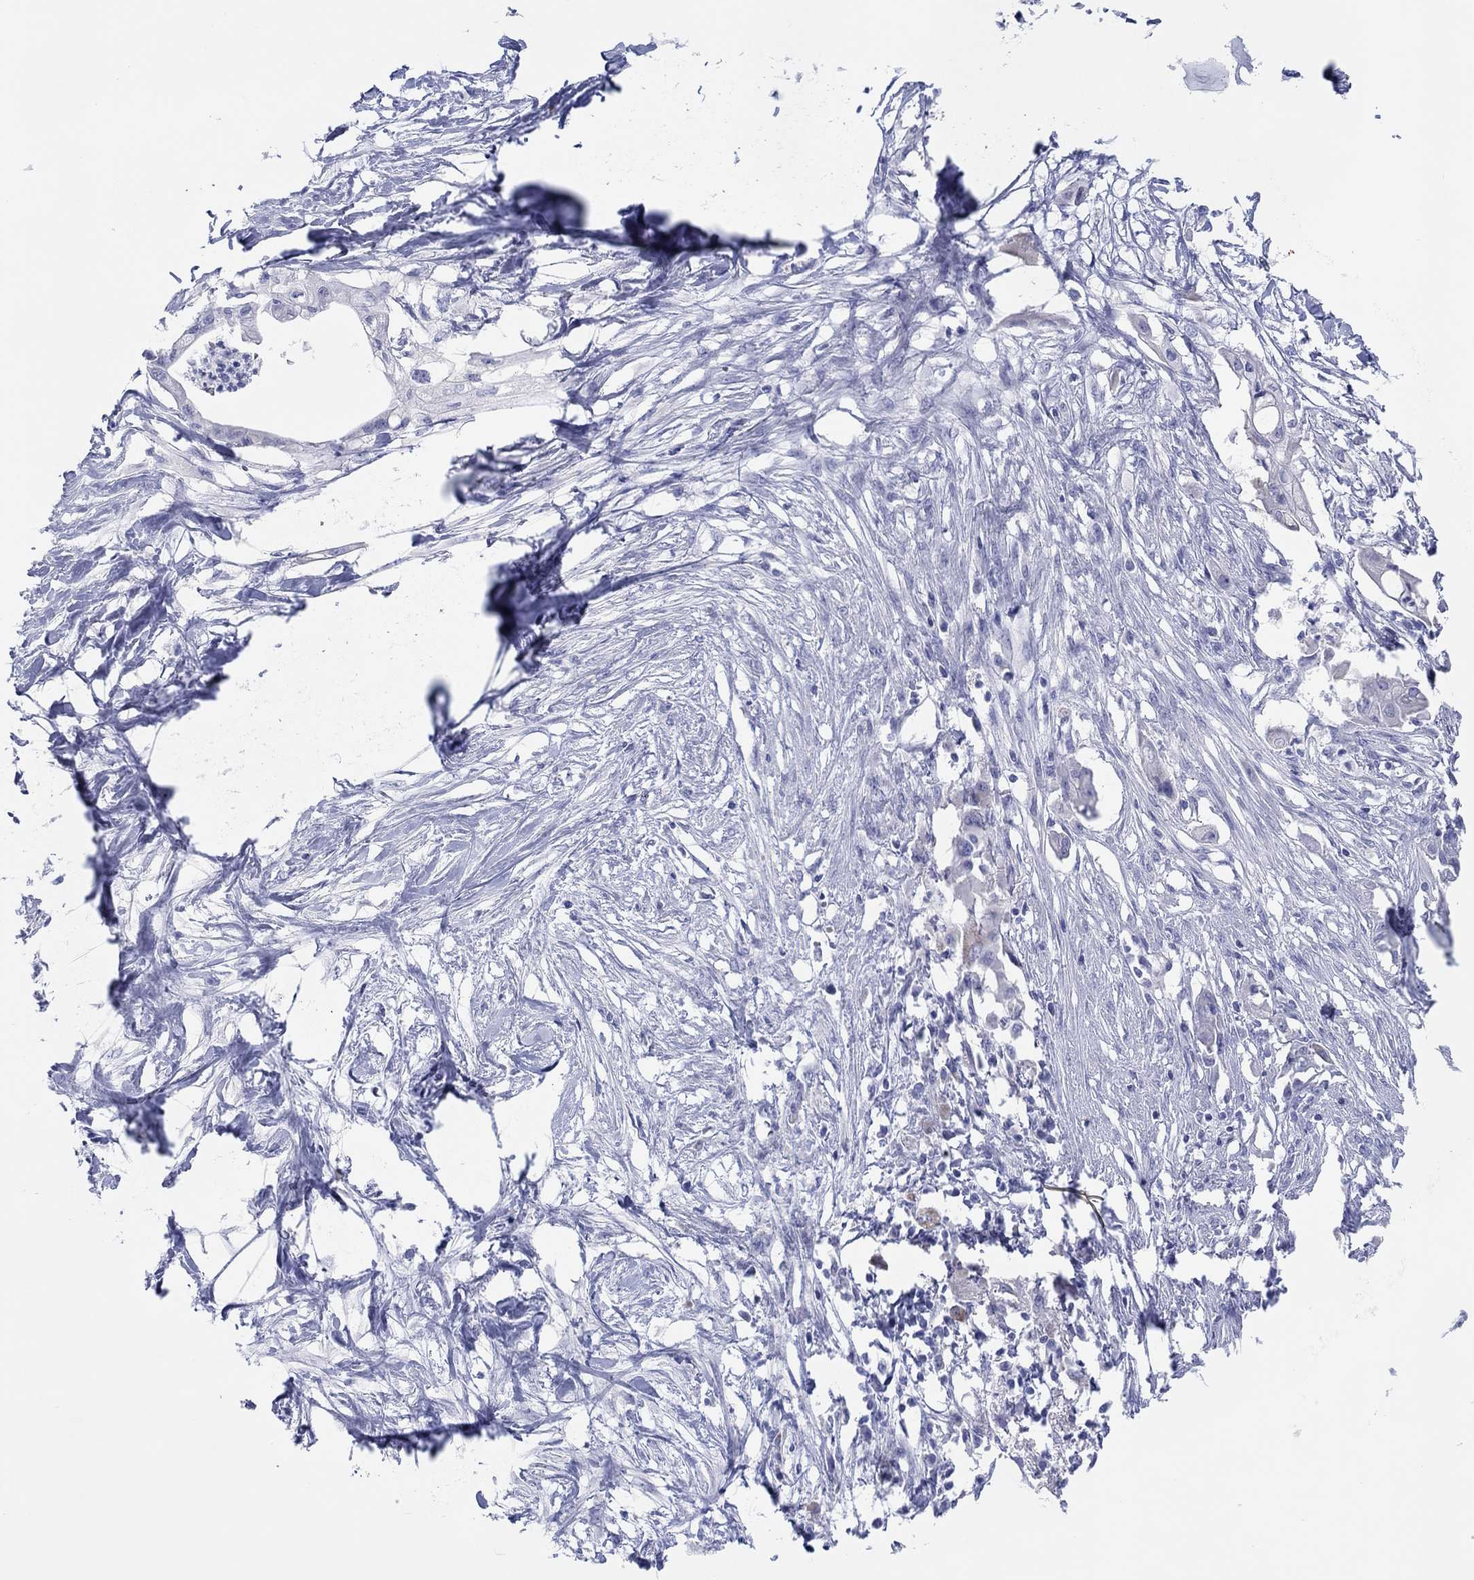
{"staining": {"intensity": "negative", "quantity": "none", "location": "none"}, "tissue": "pancreatic cancer", "cell_type": "Tumor cells", "image_type": "cancer", "snomed": [{"axis": "morphology", "description": "Normal tissue, NOS"}, {"axis": "morphology", "description": "Adenocarcinoma, NOS"}, {"axis": "topography", "description": "Pancreas"}], "caption": "Protein analysis of adenocarcinoma (pancreatic) exhibits no significant expression in tumor cells.", "gene": "ERICH3", "patient": {"sex": "female", "age": 58}}